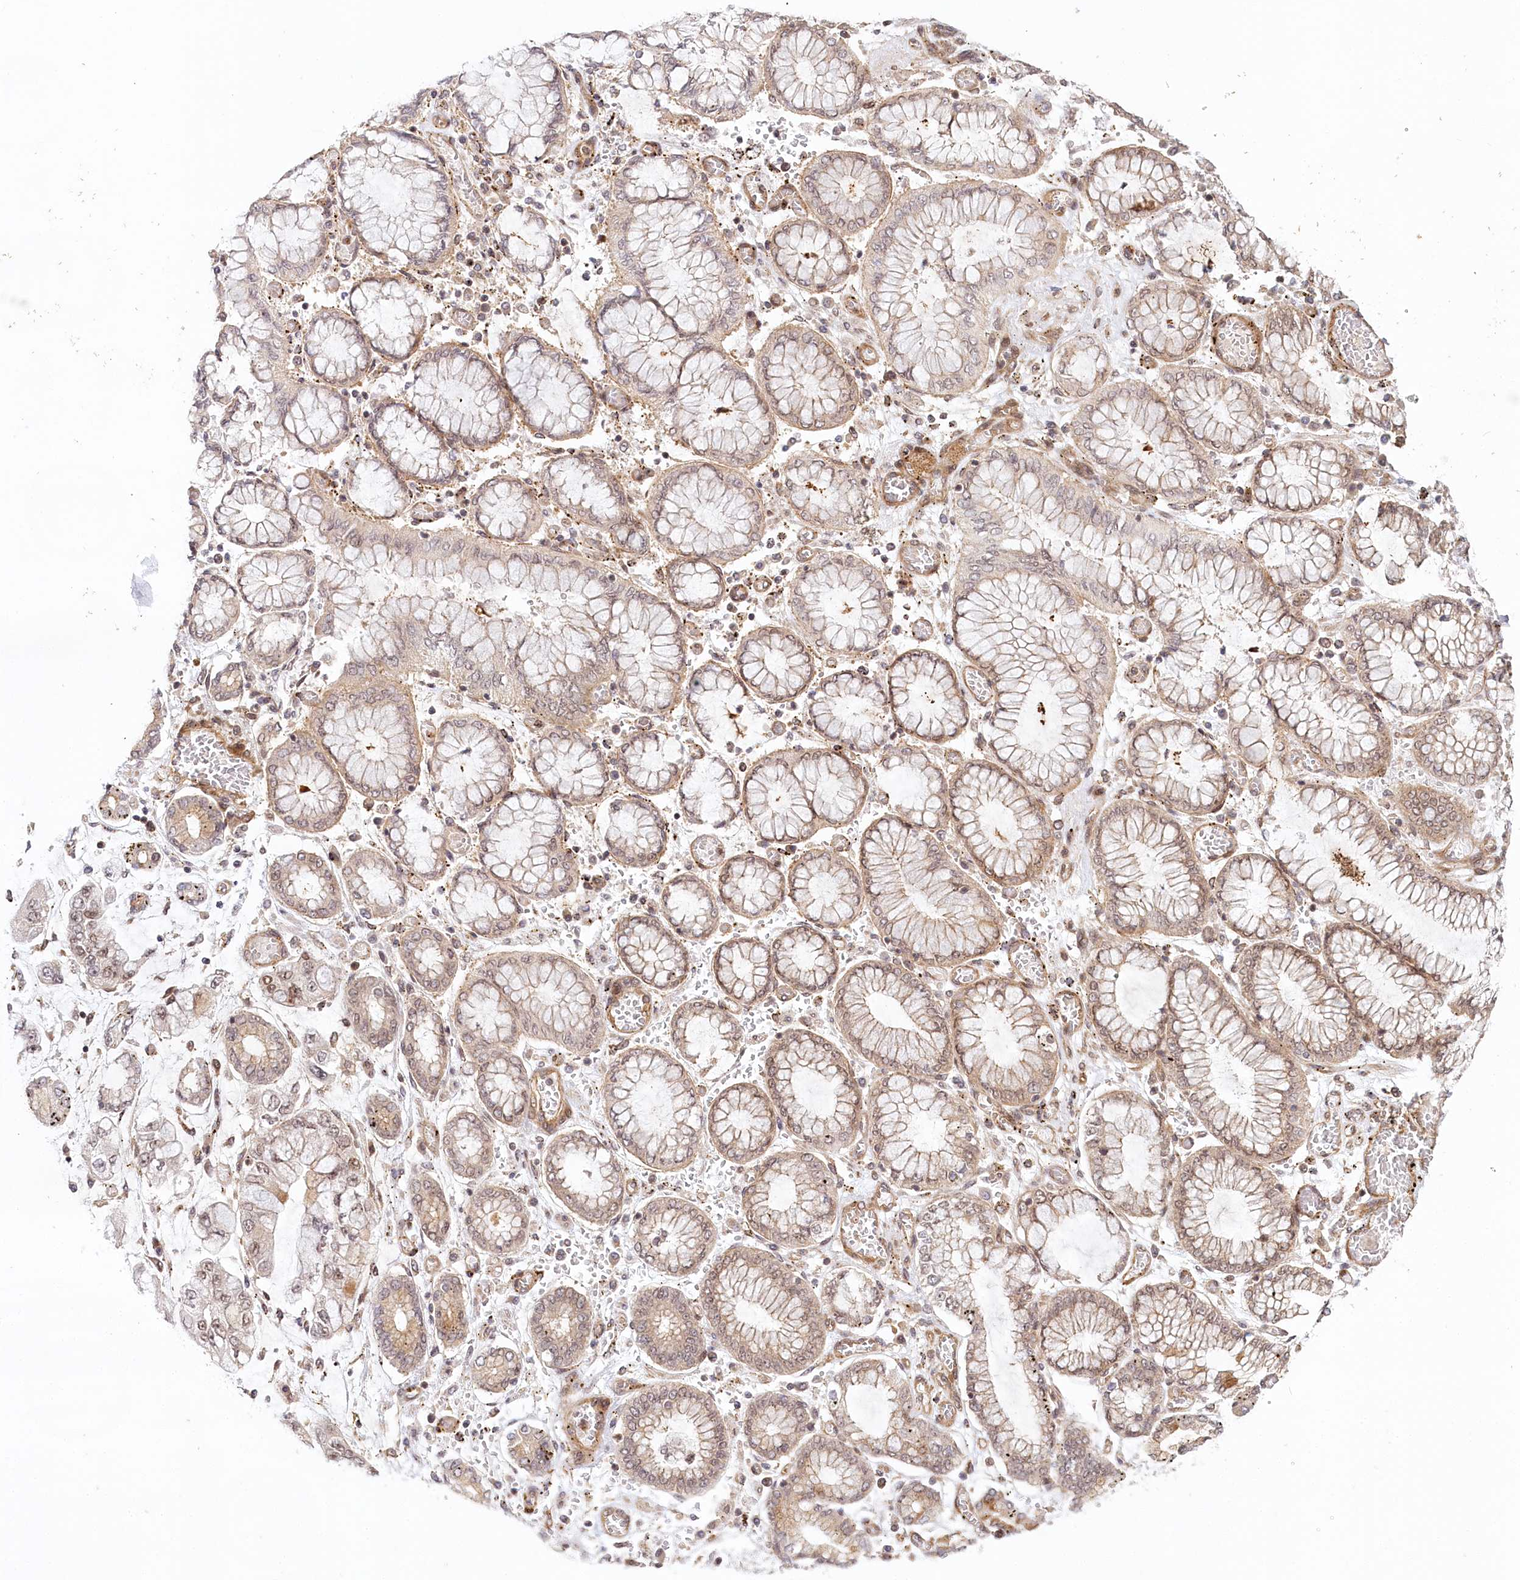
{"staining": {"intensity": "weak", "quantity": "25%-75%", "location": "cytoplasmic/membranous"}, "tissue": "stomach cancer", "cell_type": "Tumor cells", "image_type": "cancer", "snomed": [{"axis": "morphology", "description": "Normal tissue, NOS"}, {"axis": "morphology", "description": "Adenocarcinoma, NOS"}, {"axis": "topography", "description": "Stomach, upper"}, {"axis": "topography", "description": "Stomach"}], "caption": "A micrograph of human stomach adenocarcinoma stained for a protein exhibits weak cytoplasmic/membranous brown staining in tumor cells.", "gene": "CEP70", "patient": {"sex": "male", "age": 76}}